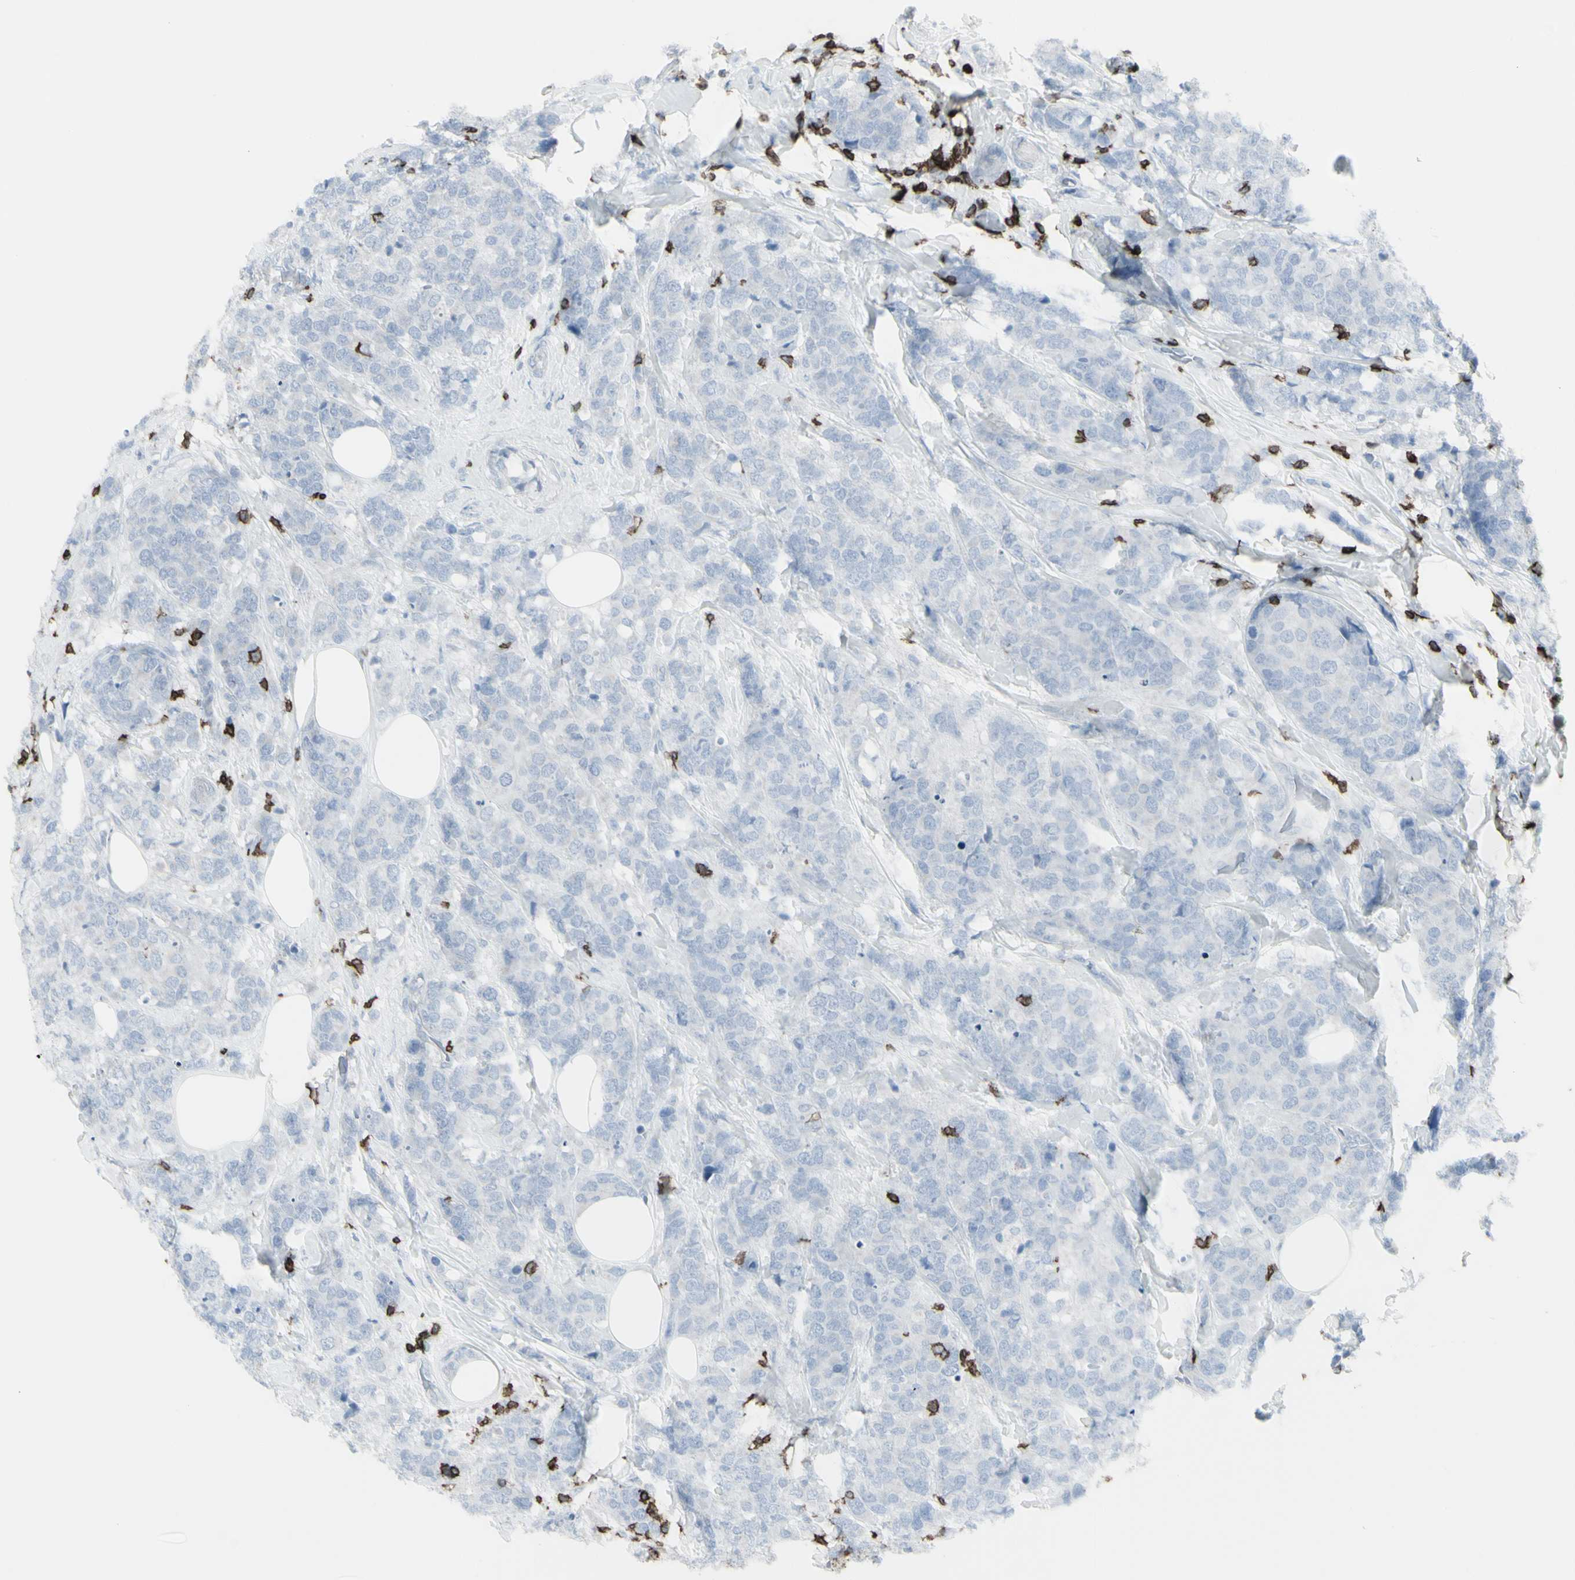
{"staining": {"intensity": "negative", "quantity": "none", "location": "none"}, "tissue": "breast cancer", "cell_type": "Tumor cells", "image_type": "cancer", "snomed": [{"axis": "morphology", "description": "Lobular carcinoma"}, {"axis": "topography", "description": "Breast"}], "caption": "Immunohistochemical staining of breast cancer (lobular carcinoma) reveals no significant positivity in tumor cells.", "gene": "CD247", "patient": {"sex": "female", "age": 59}}